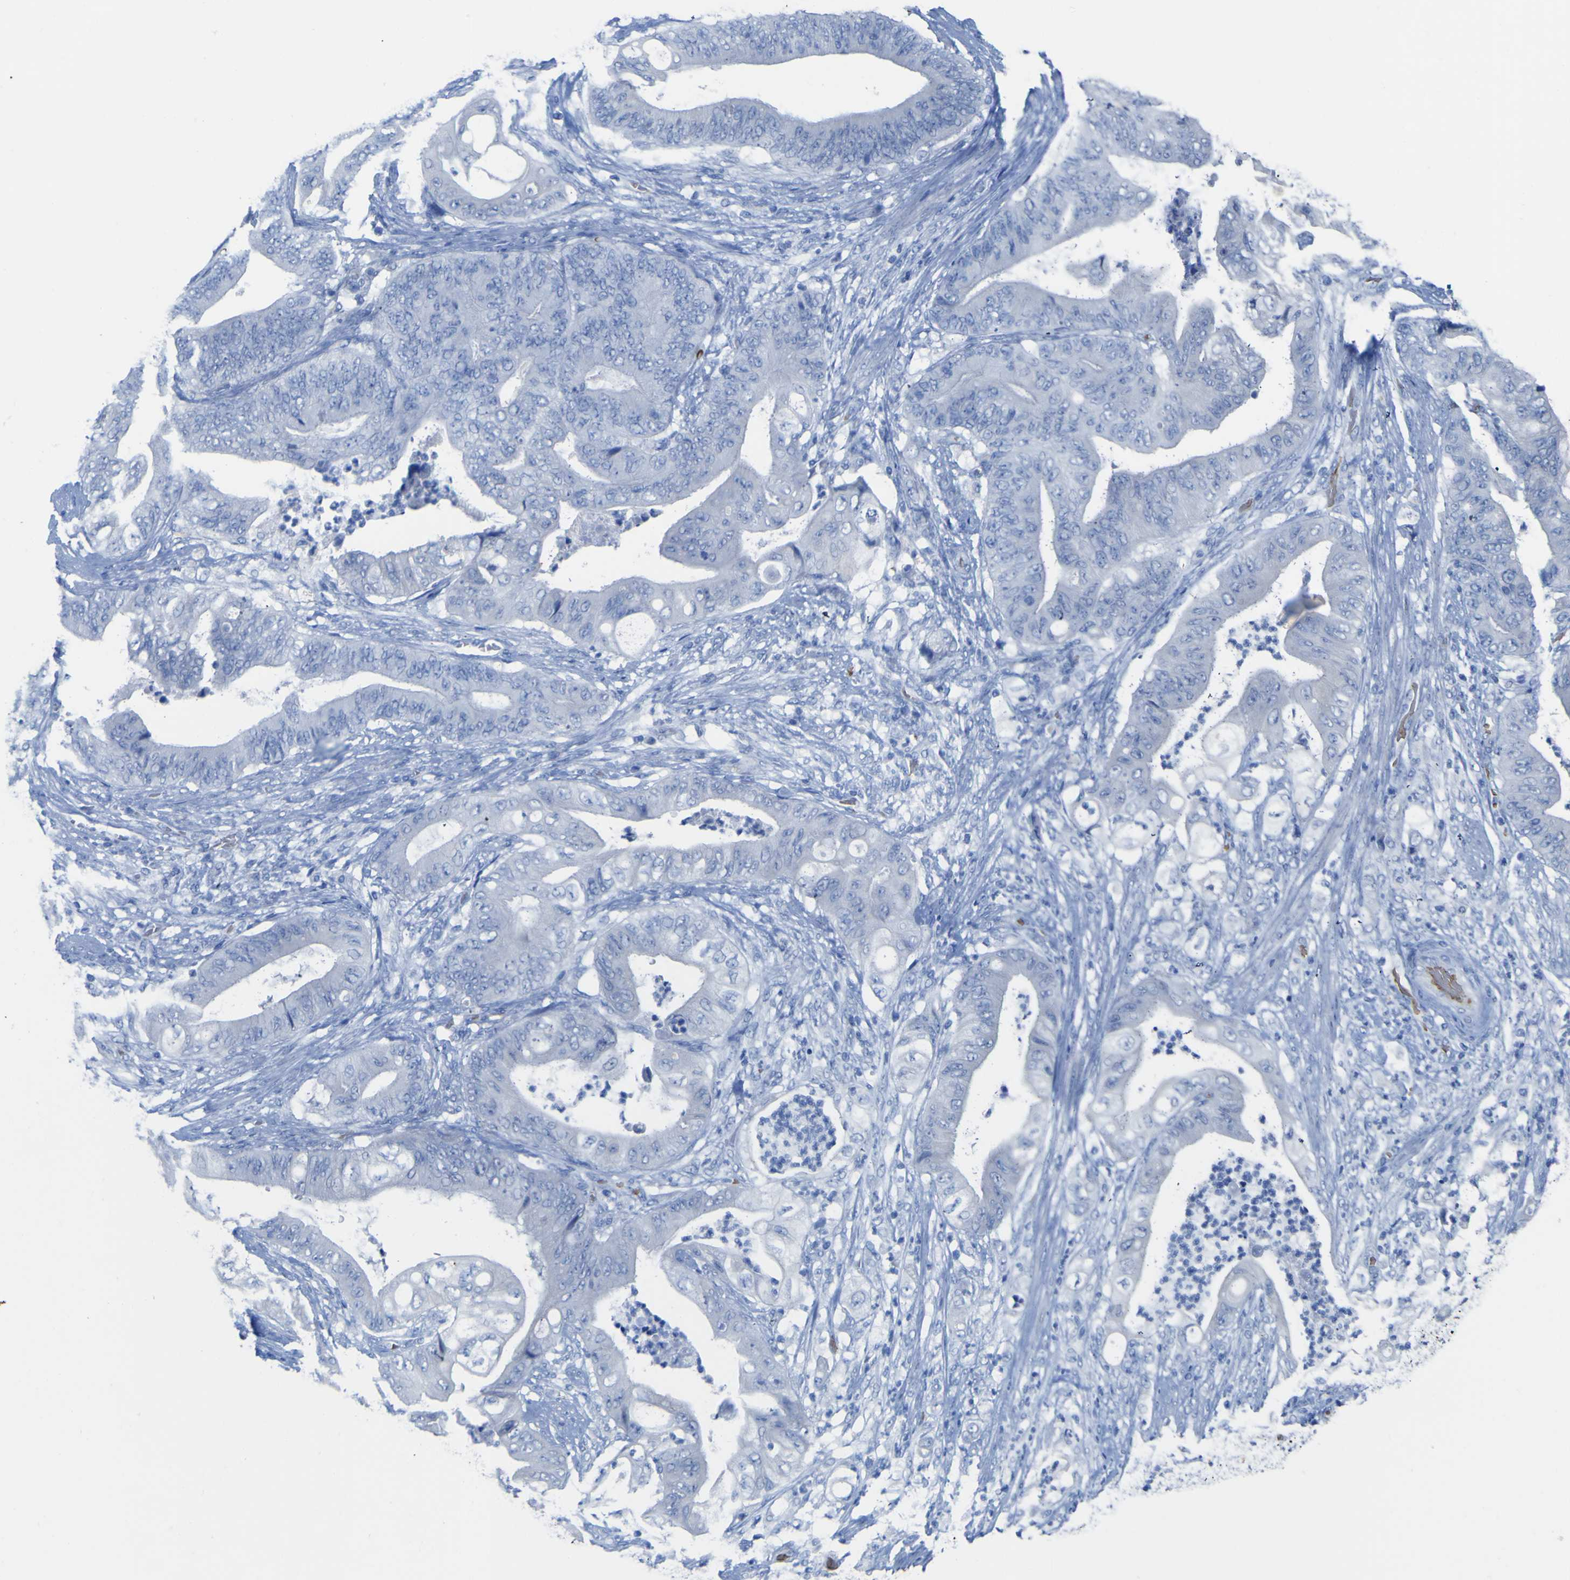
{"staining": {"intensity": "negative", "quantity": "none", "location": "none"}, "tissue": "stomach cancer", "cell_type": "Tumor cells", "image_type": "cancer", "snomed": [{"axis": "morphology", "description": "Adenocarcinoma, NOS"}, {"axis": "topography", "description": "Stomach"}], "caption": "The IHC photomicrograph has no significant staining in tumor cells of adenocarcinoma (stomach) tissue.", "gene": "GCM1", "patient": {"sex": "female", "age": 73}}